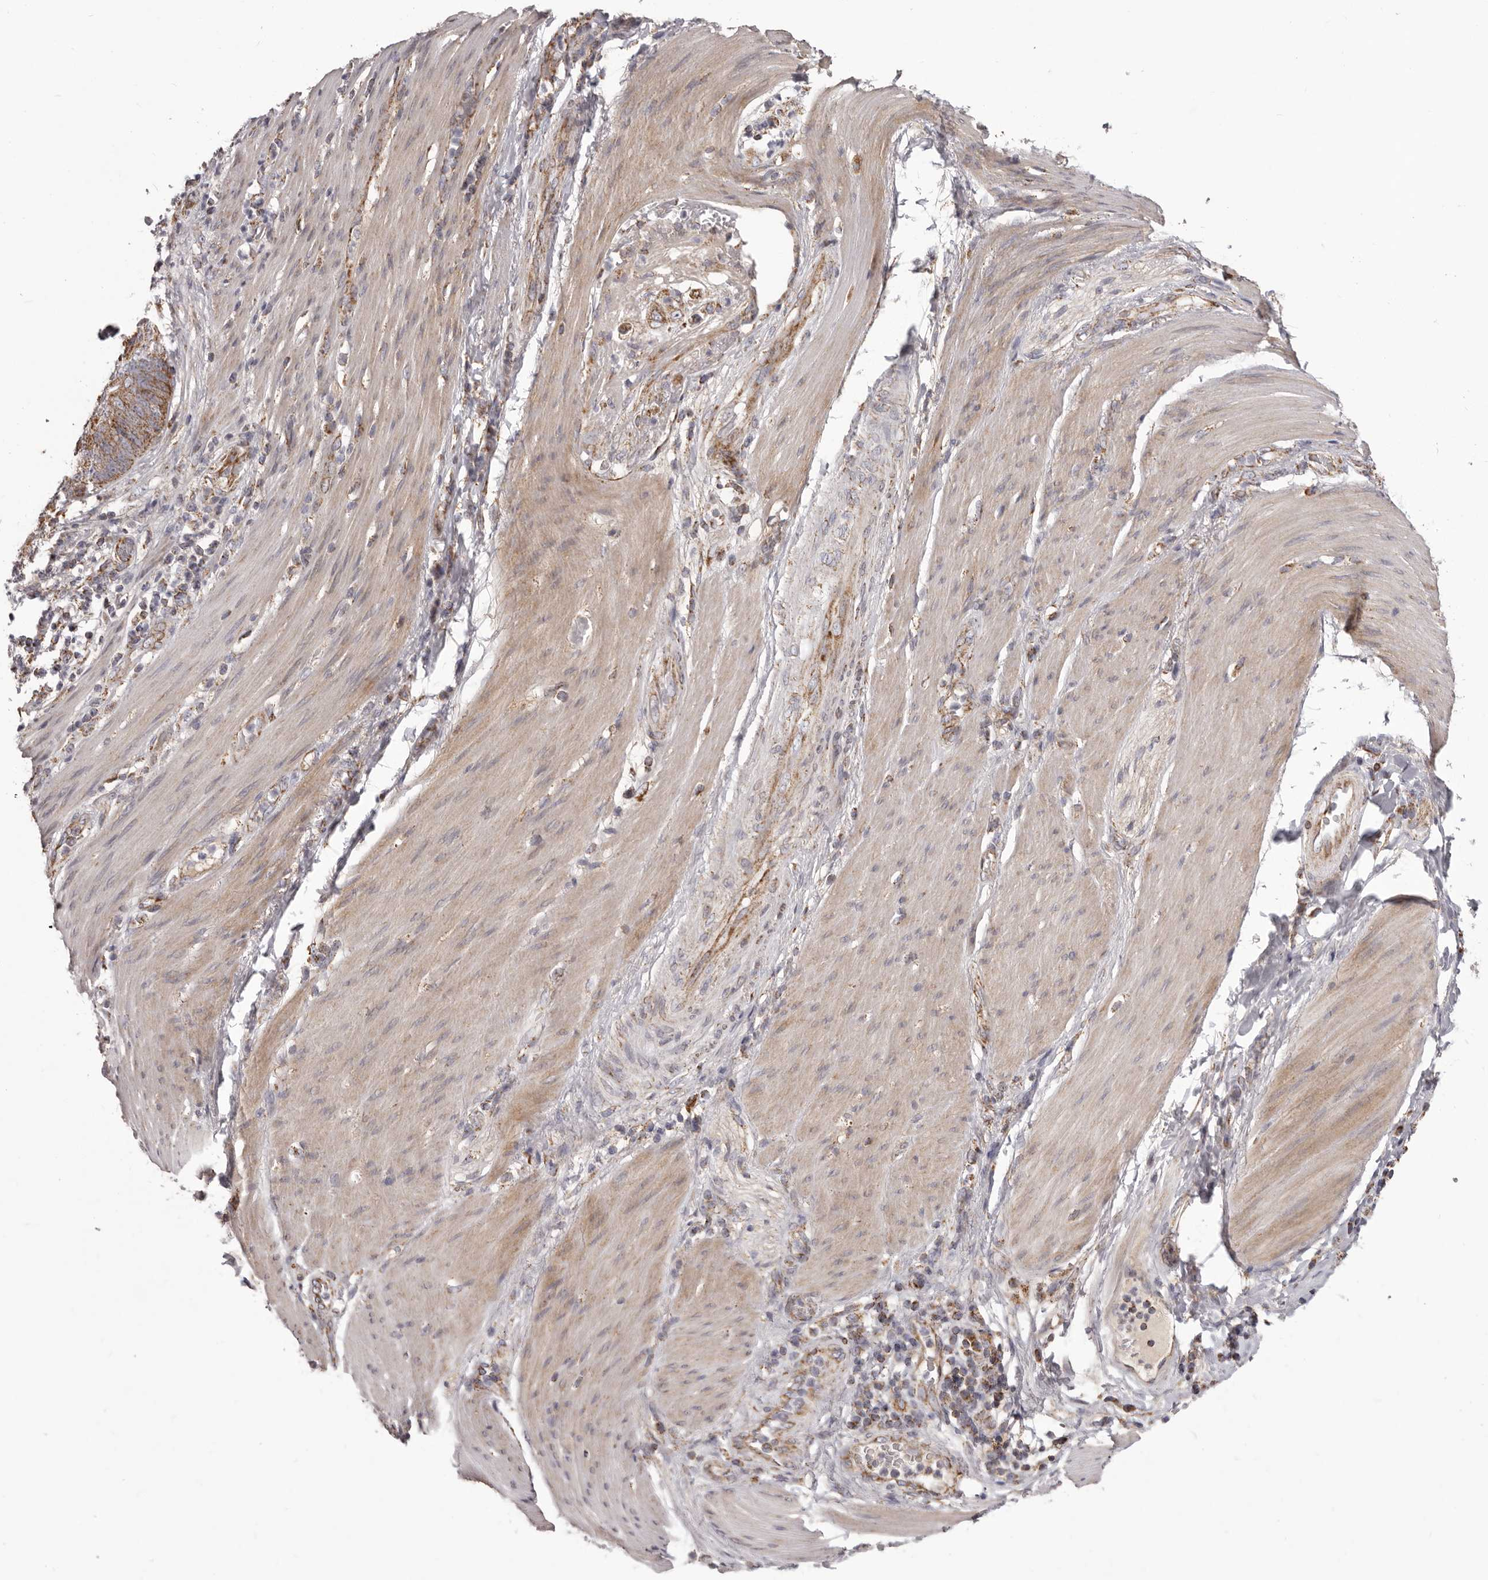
{"staining": {"intensity": "moderate", "quantity": ">75%", "location": "cytoplasmic/membranous"}, "tissue": "stomach cancer", "cell_type": "Tumor cells", "image_type": "cancer", "snomed": [{"axis": "morphology", "description": "Adenocarcinoma, NOS"}, {"axis": "topography", "description": "Stomach"}], "caption": "Immunohistochemistry (IHC) staining of stomach cancer, which reveals medium levels of moderate cytoplasmic/membranous positivity in about >75% of tumor cells indicating moderate cytoplasmic/membranous protein expression. The staining was performed using DAB (3,3'-diaminobenzidine) (brown) for protein detection and nuclei were counterstained in hematoxylin (blue).", "gene": "CHRM2", "patient": {"sex": "female", "age": 73}}